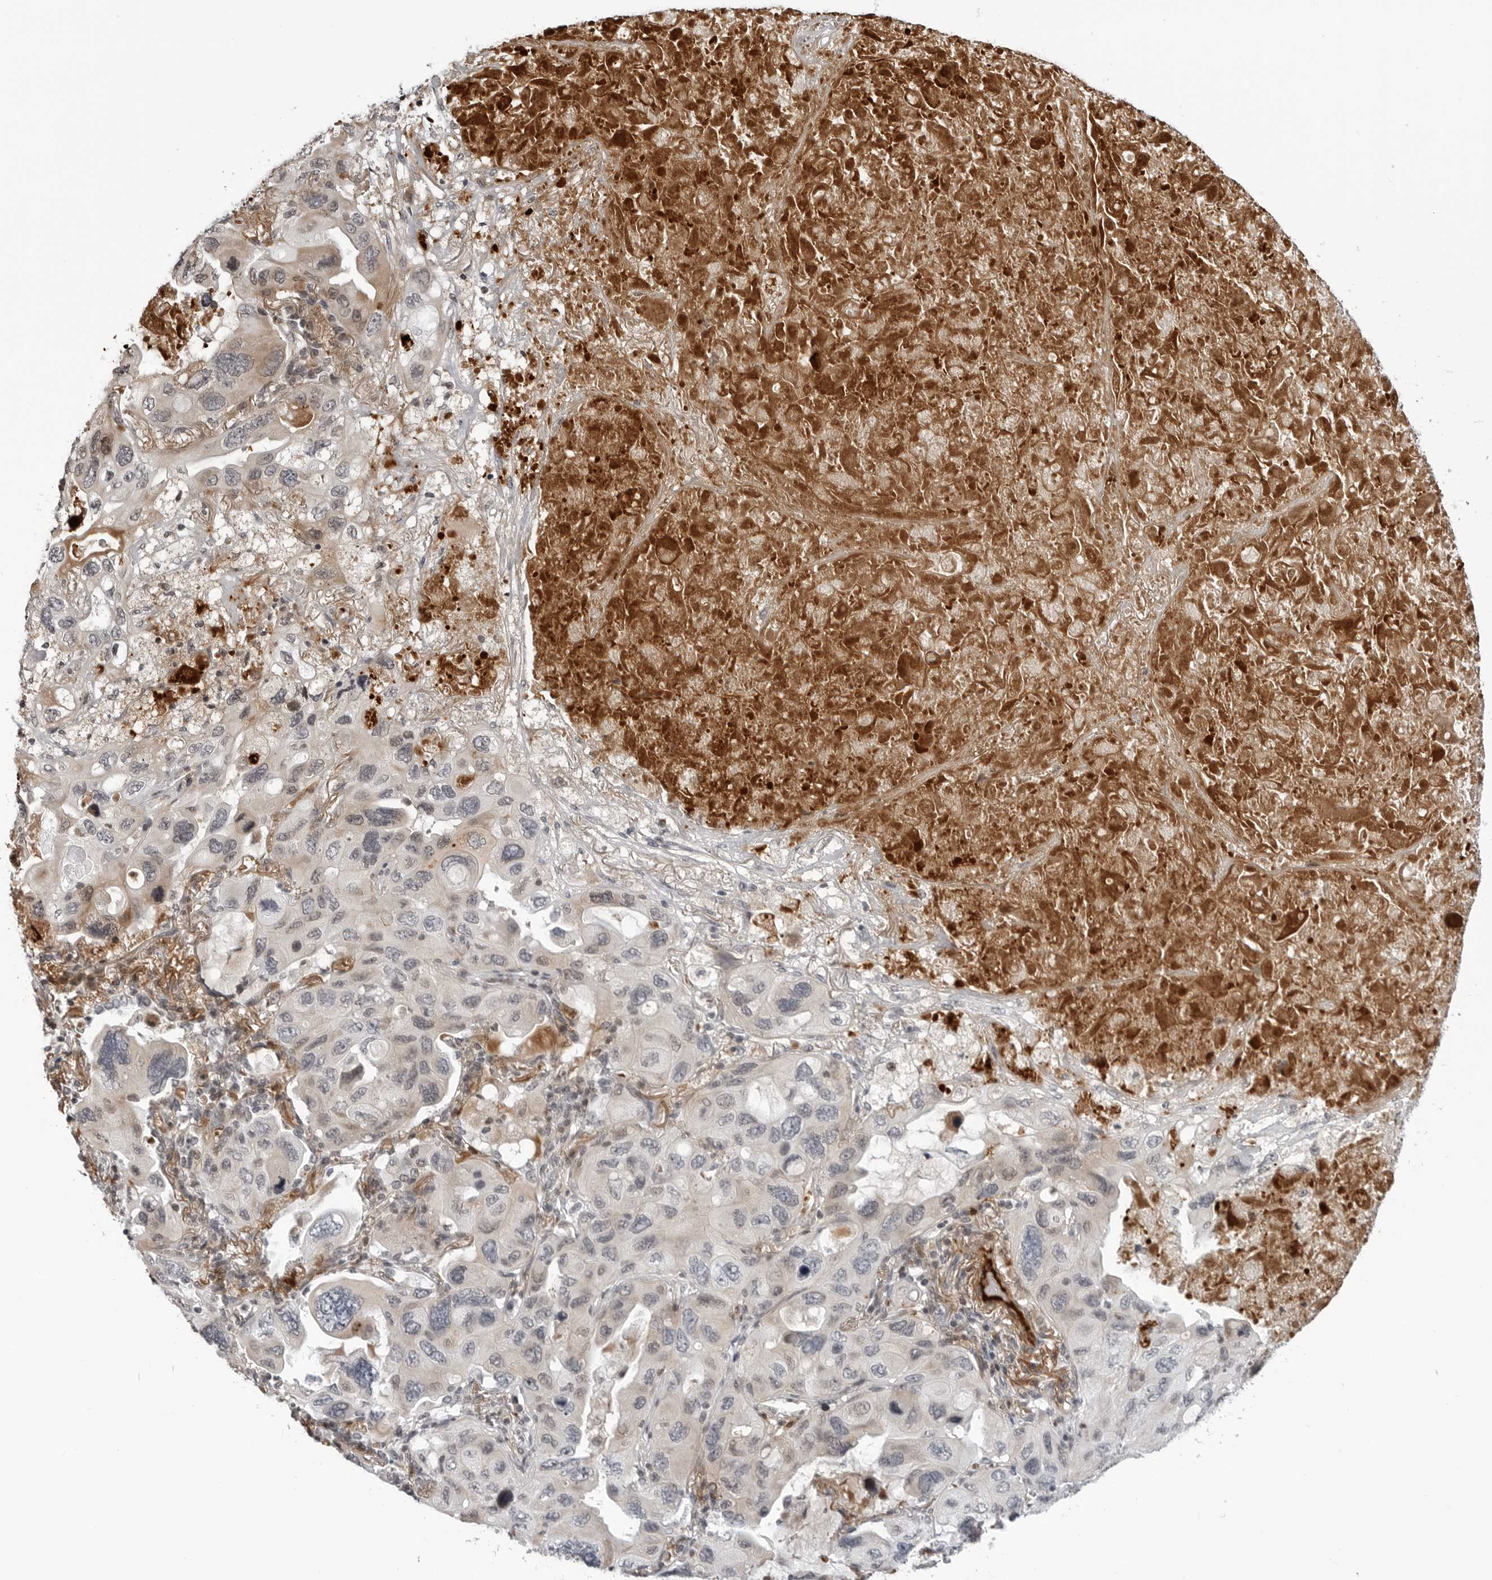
{"staining": {"intensity": "moderate", "quantity": "<25%", "location": "cytoplasmic/membranous"}, "tissue": "lung cancer", "cell_type": "Tumor cells", "image_type": "cancer", "snomed": [{"axis": "morphology", "description": "Squamous cell carcinoma, NOS"}, {"axis": "topography", "description": "Lung"}], "caption": "Immunohistochemistry staining of lung squamous cell carcinoma, which shows low levels of moderate cytoplasmic/membranous expression in about <25% of tumor cells indicating moderate cytoplasmic/membranous protein staining. The staining was performed using DAB (brown) for protein detection and nuclei were counterstained in hematoxylin (blue).", "gene": "CXCR5", "patient": {"sex": "female", "age": 73}}